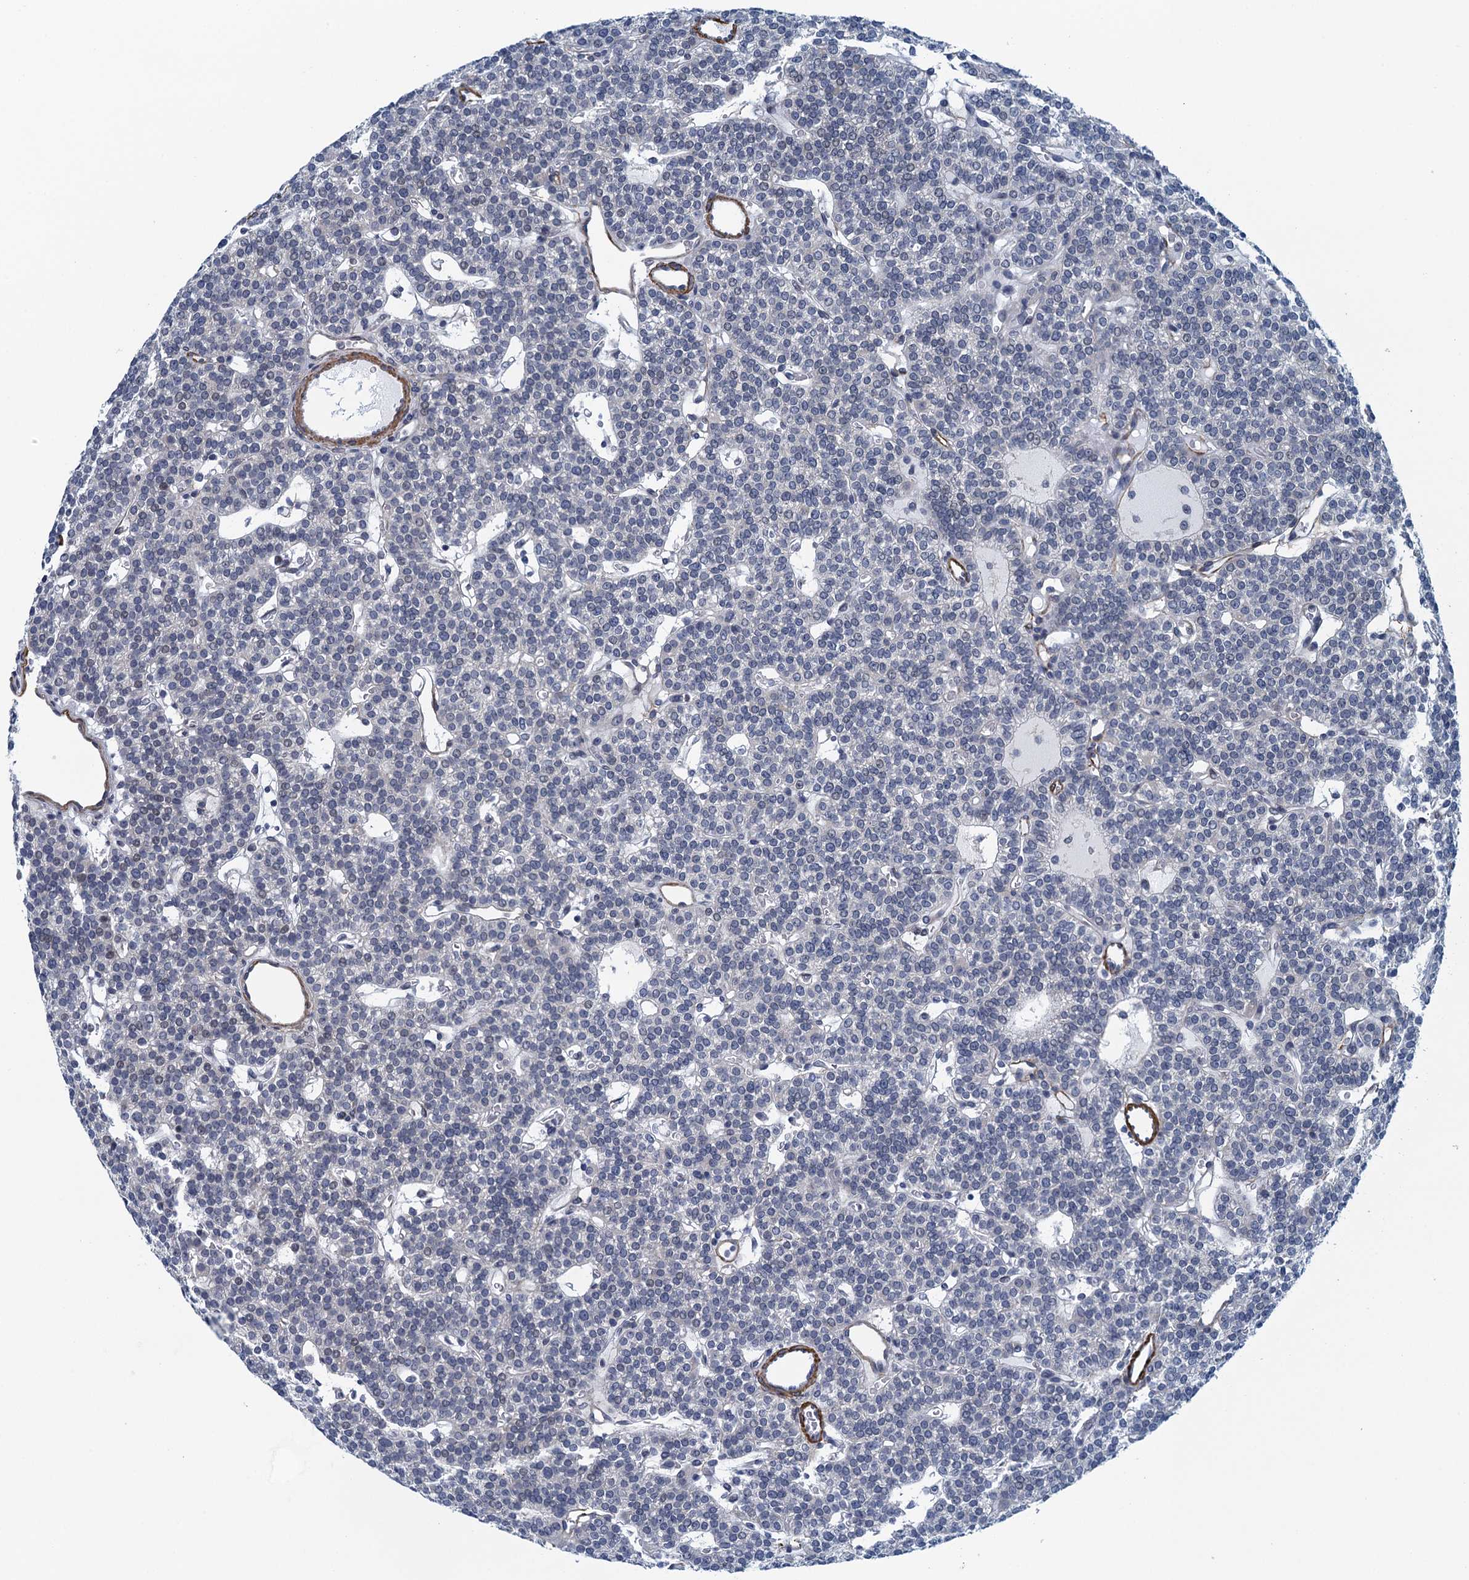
{"staining": {"intensity": "negative", "quantity": "none", "location": "none"}, "tissue": "parathyroid gland", "cell_type": "Glandular cells", "image_type": "normal", "snomed": [{"axis": "morphology", "description": "Normal tissue, NOS"}, {"axis": "topography", "description": "Parathyroid gland"}], "caption": "A high-resolution micrograph shows immunohistochemistry (IHC) staining of normal parathyroid gland, which demonstrates no significant staining in glandular cells. (Brightfield microscopy of DAB (3,3'-diaminobenzidine) immunohistochemistry at high magnification).", "gene": "ALG2", "patient": {"sex": "male", "age": 83}}